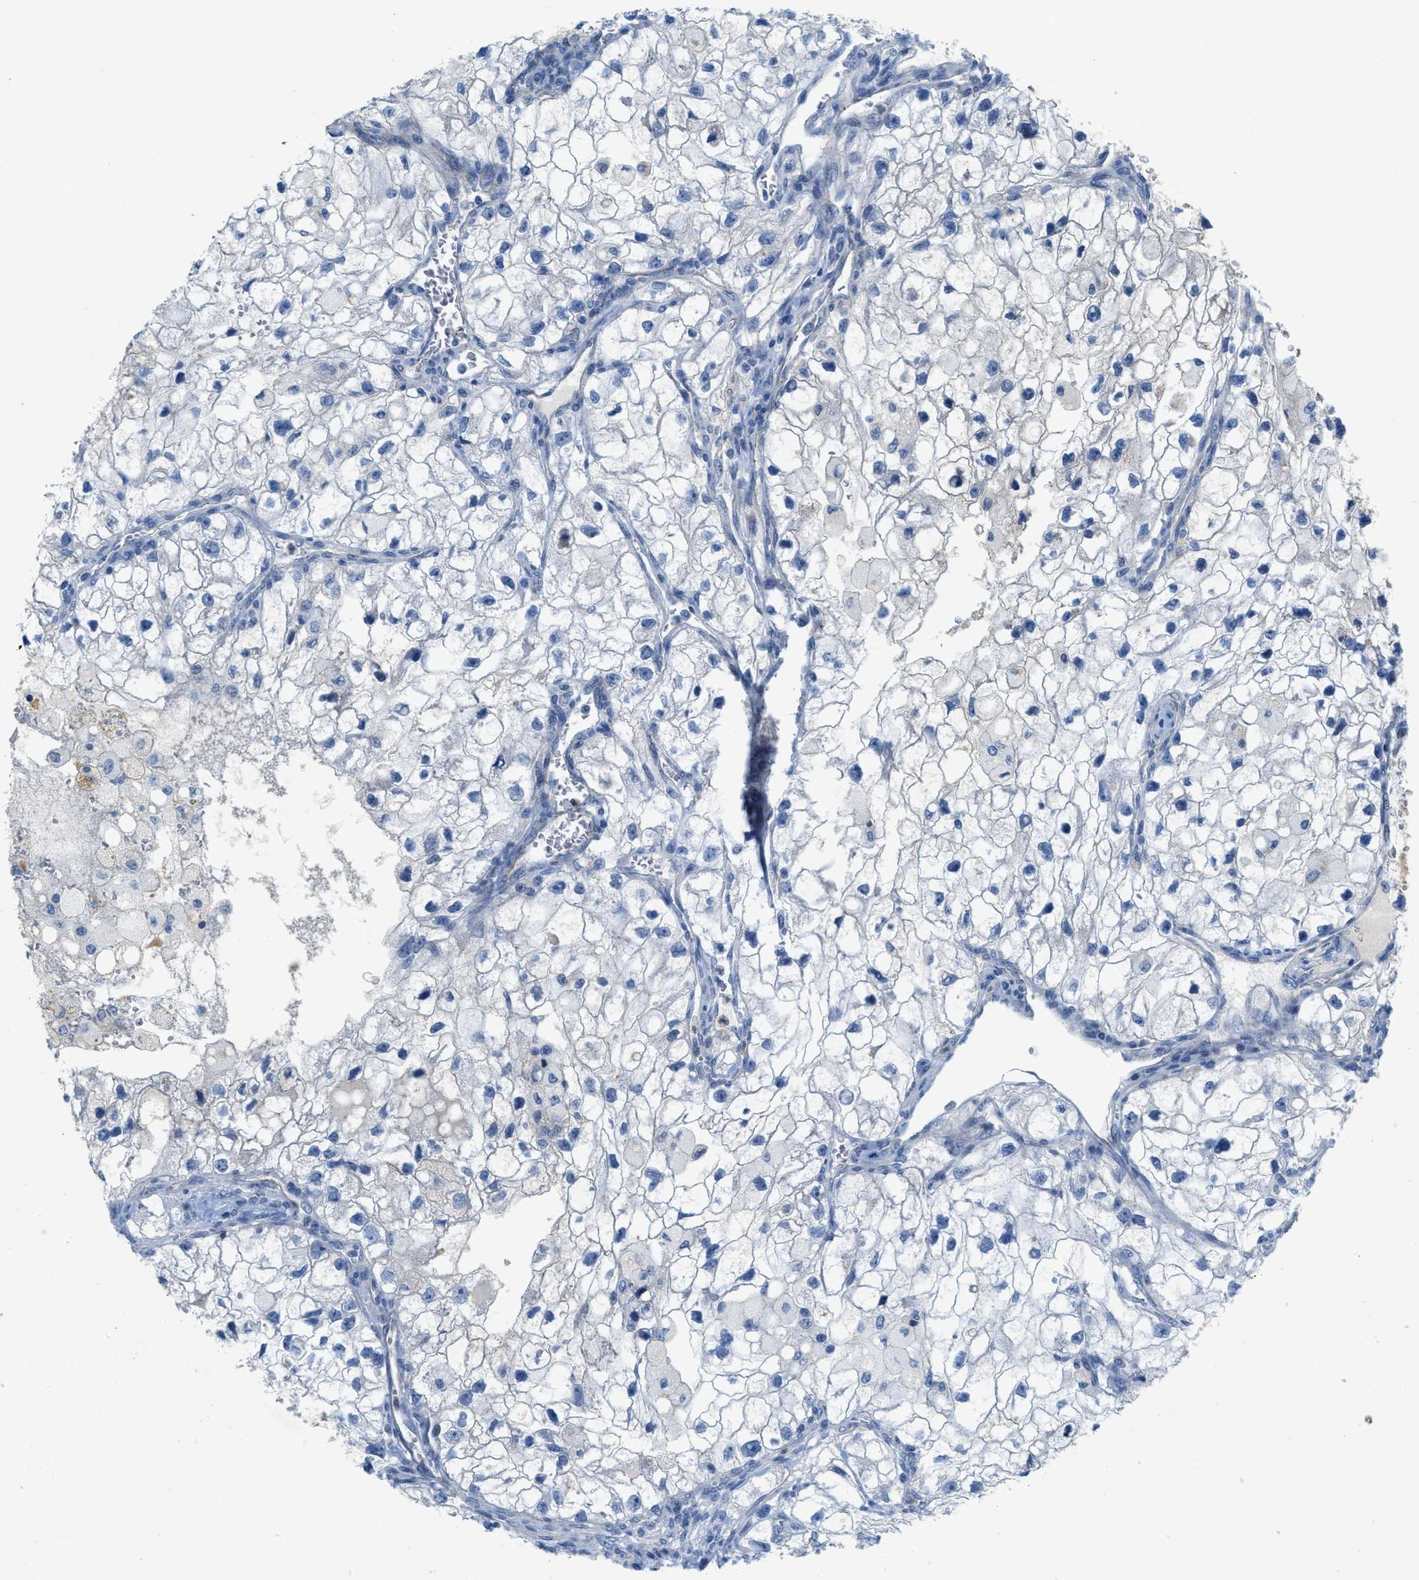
{"staining": {"intensity": "negative", "quantity": "none", "location": "none"}, "tissue": "renal cancer", "cell_type": "Tumor cells", "image_type": "cancer", "snomed": [{"axis": "morphology", "description": "Adenocarcinoma, NOS"}, {"axis": "topography", "description": "Kidney"}], "caption": "Renal adenocarcinoma was stained to show a protein in brown. There is no significant expression in tumor cells.", "gene": "CRB3", "patient": {"sex": "female", "age": 70}}